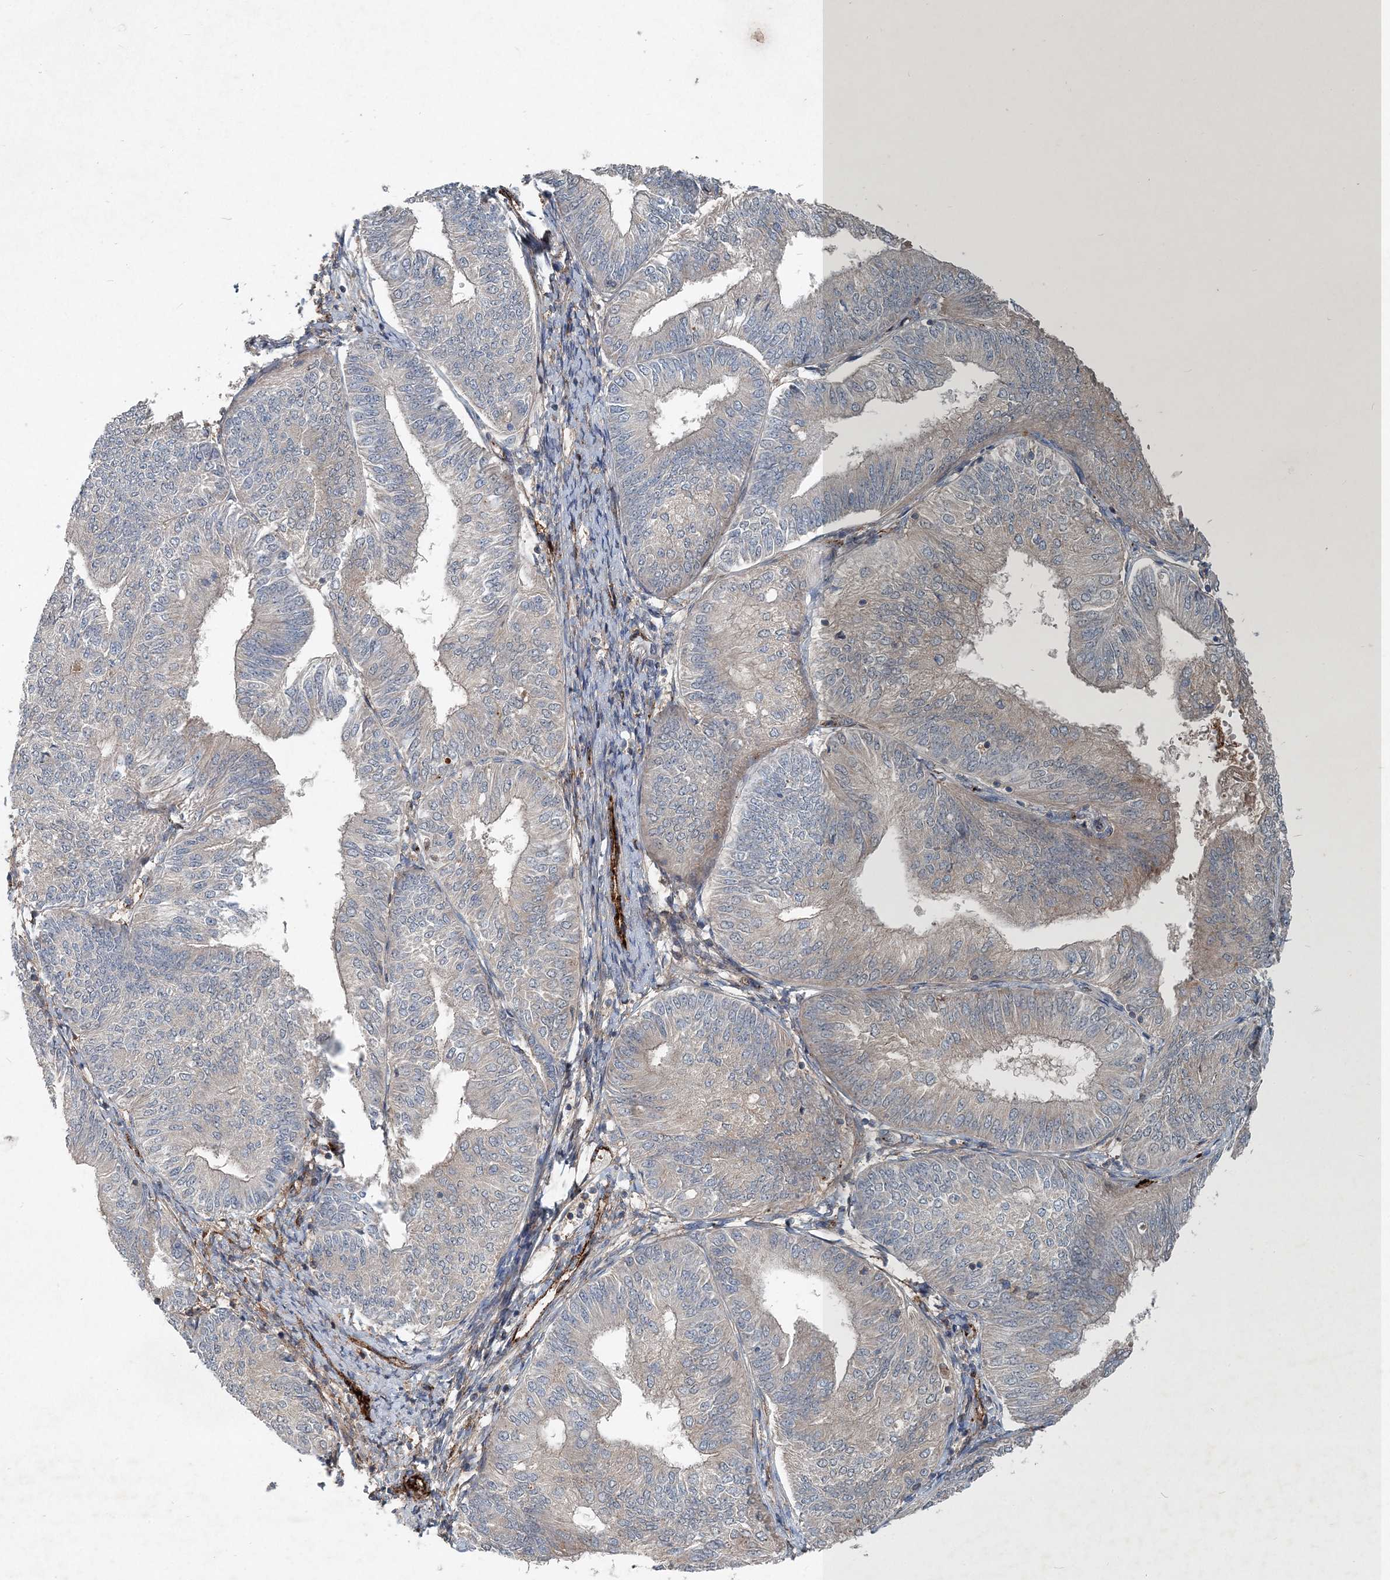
{"staining": {"intensity": "negative", "quantity": "none", "location": "none"}, "tissue": "endometrial cancer", "cell_type": "Tumor cells", "image_type": "cancer", "snomed": [{"axis": "morphology", "description": "Adenocarcinoma, NOS"}, {"axis": "topography", "description": "Endometrium"}], "caption": "Tumor cells are negative for brown protein staining in endometrial cancer.", "gene": "ABHD14B", "patient": {"sex": "female", "age": 58}}